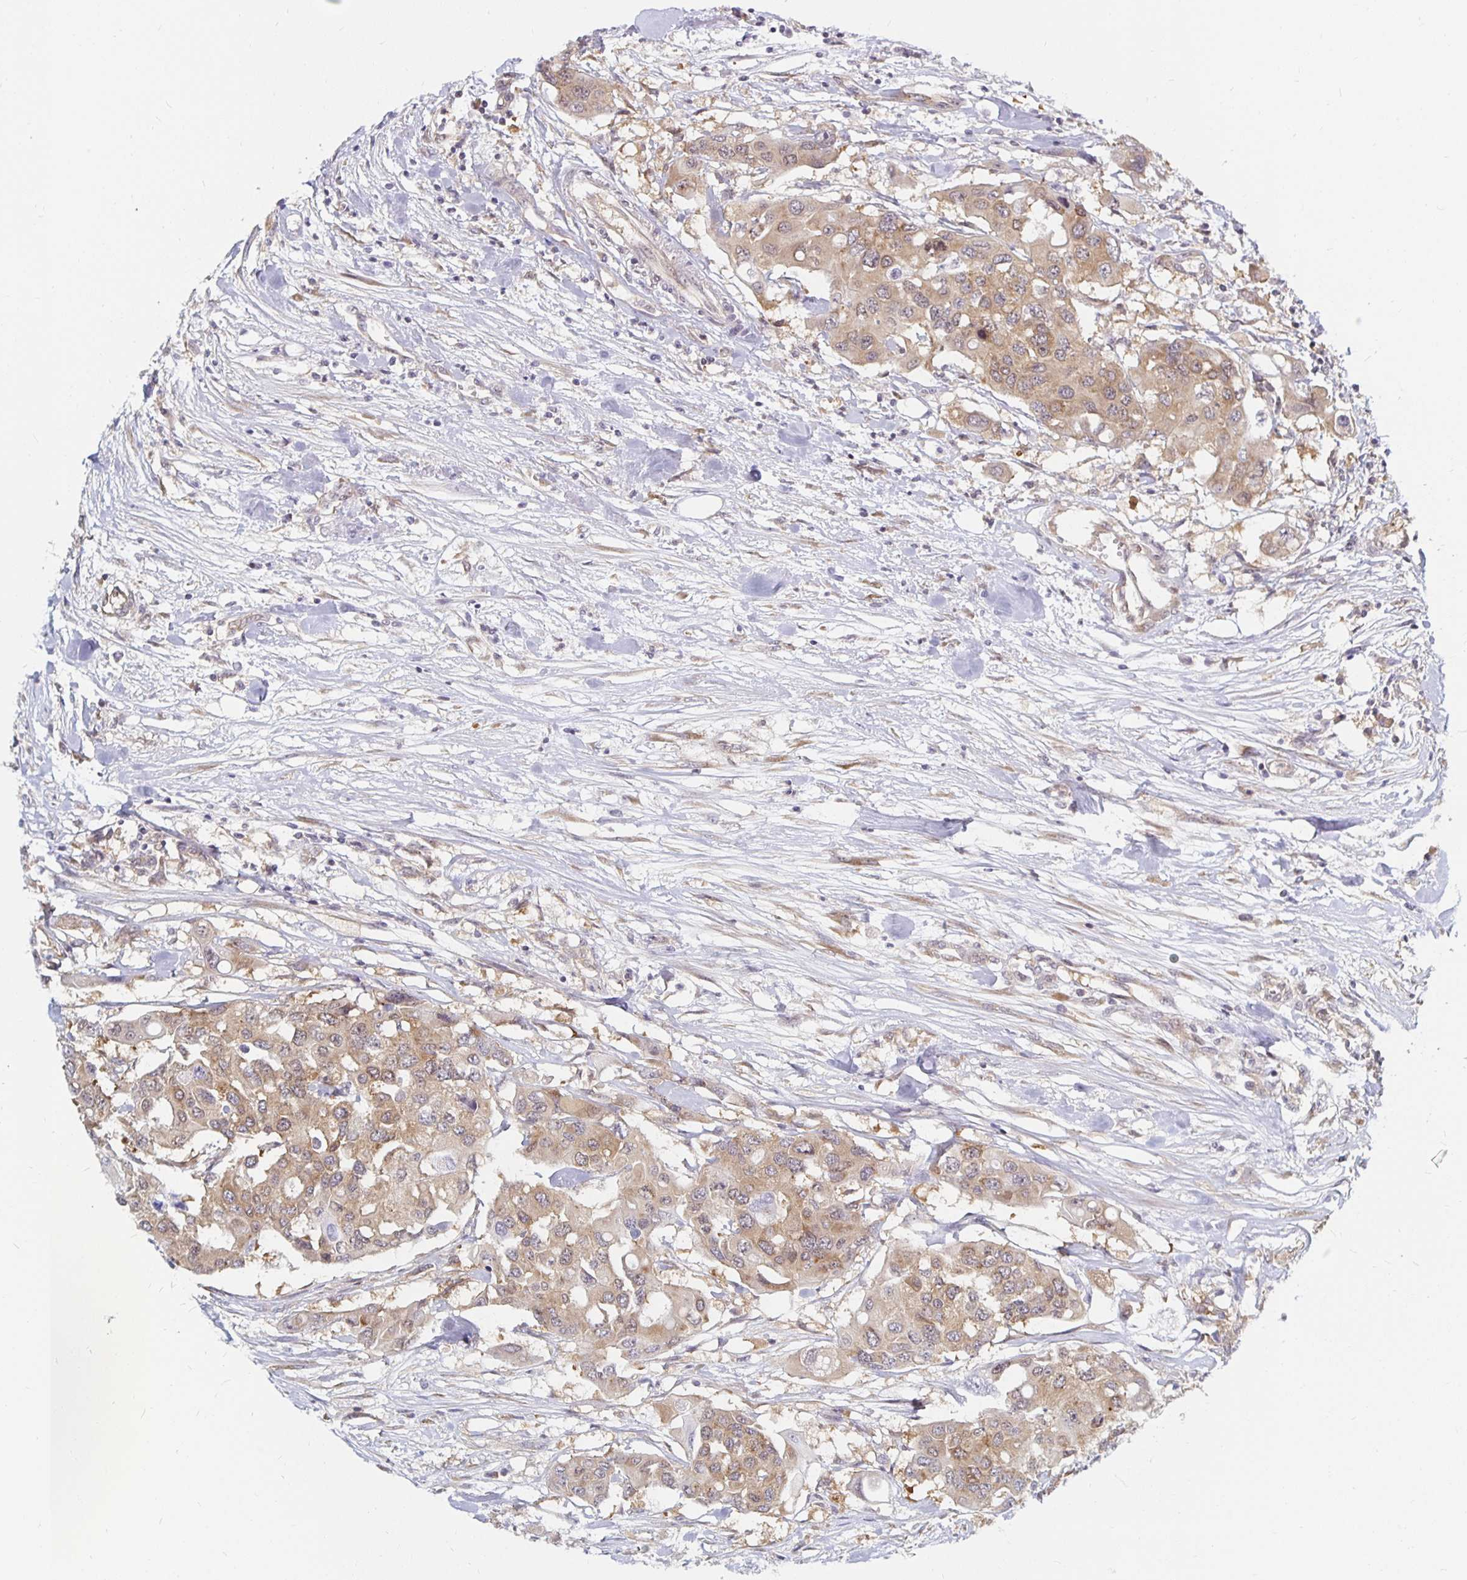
{"staining": {"intensity": "moderate", "quantity": ">75%", "location": "cytoplasmic/membranous"}, "tissue": "colorectal cancer", "cell_type": "Tumor cells", "image_type": "cancer", "snomed": [{"axis": "morphology", "description": "Adenocarcinoma, NOS"}, {"axis": "topography", "description": "Colon"}], "caption": "About >75% of tumor cells in adenocarcinoma (colorectal) exhibit moderate cytoplasmic/membranous protein positivity as visualized by brown immunohistochemical staining.", "gene": "PDAP1", "patient": {"sex": "male", "age": 77}}